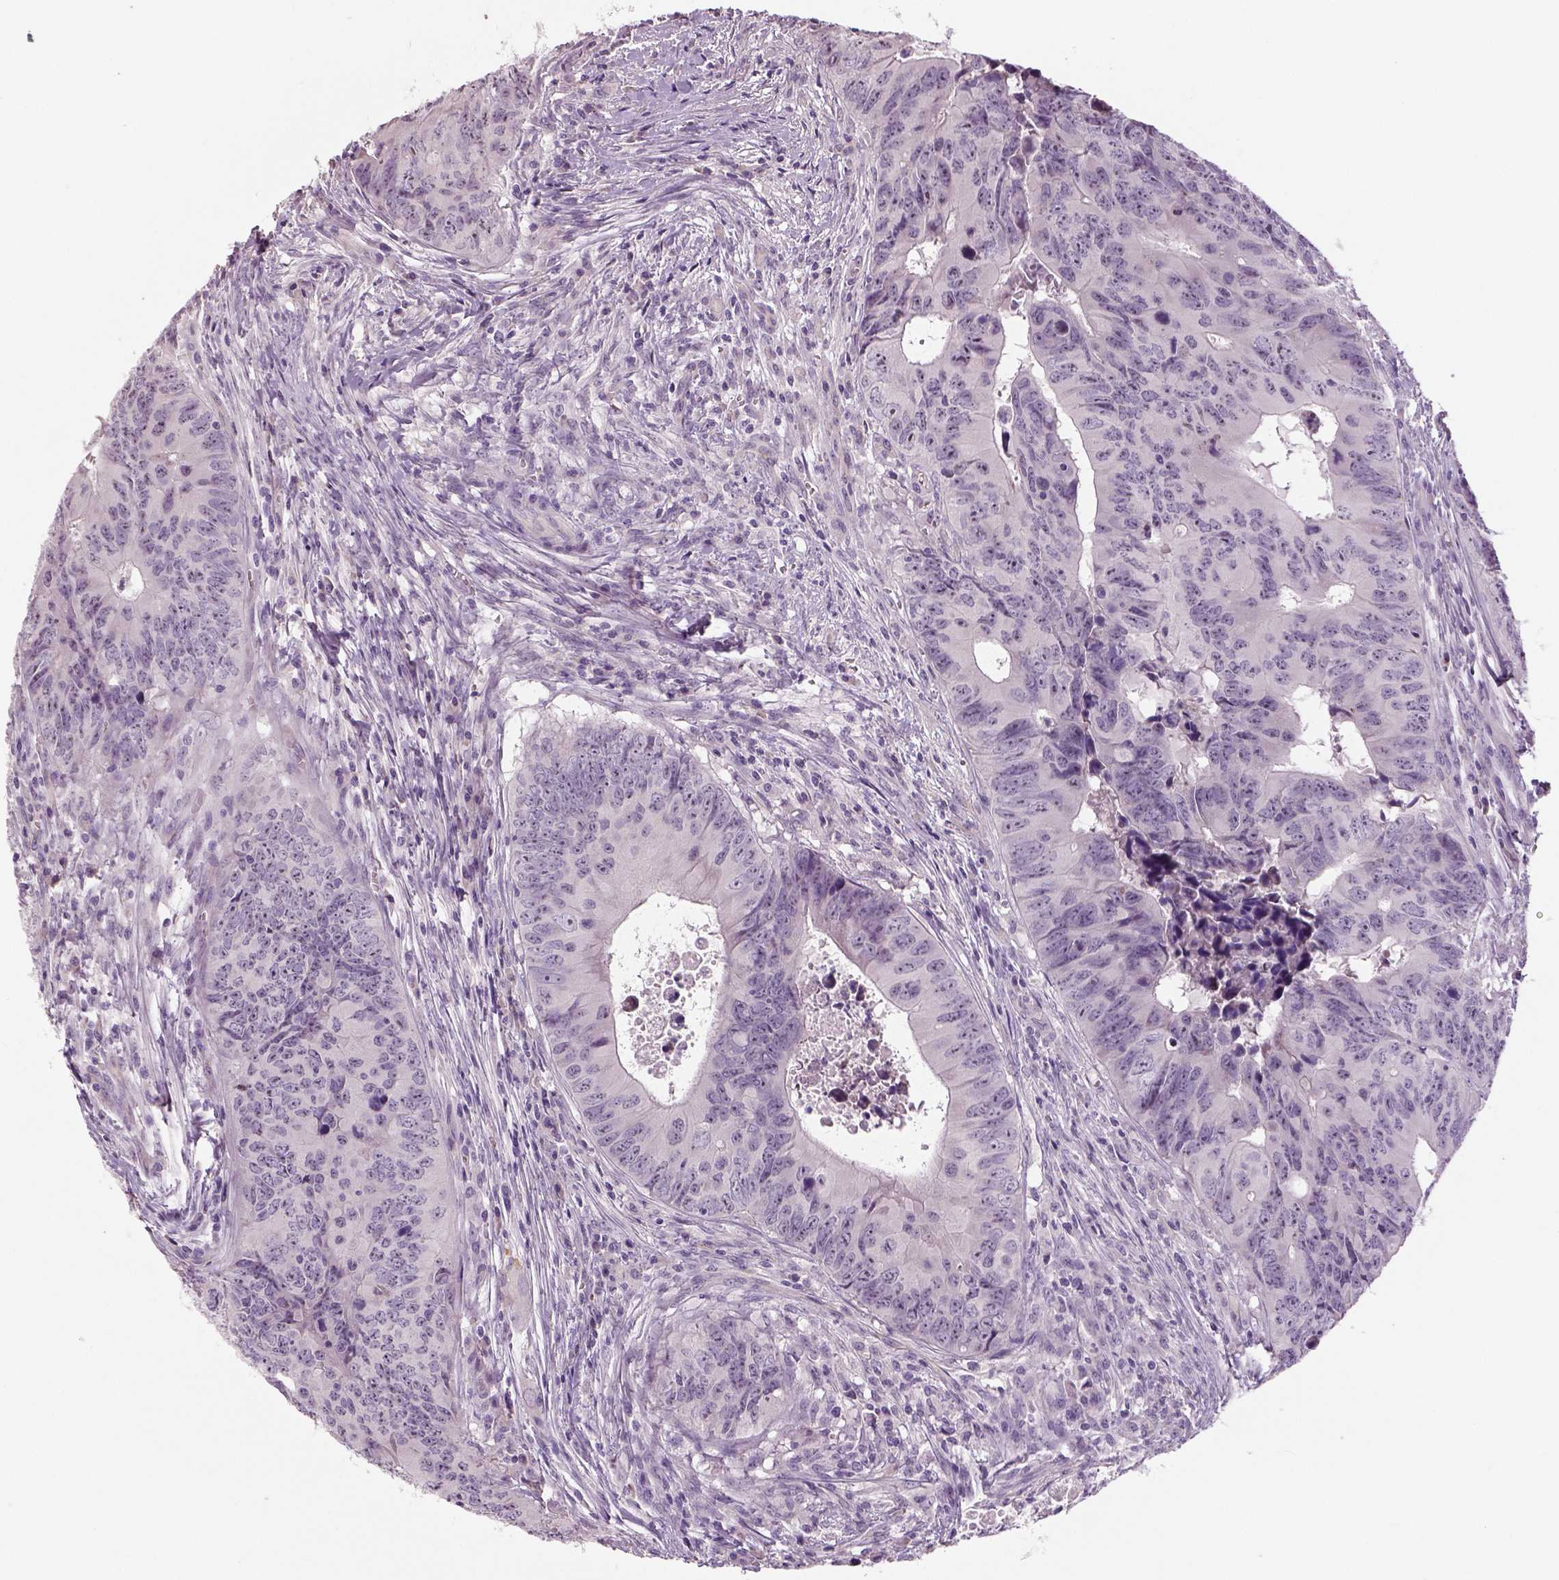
{"staining": {"intensity": "negative", "quantity": "none", "location": "none"}, "tissue": "colorectal cancer", "cell_type": "Tumor cells", "image_type": "cancer", "snomed": [{"axis": "morphology", "description": "Adenocarcinoma, NOS"}, {"axis": "topography", "description": "Colon"}], "caption": "Immunohistochemistry (IHC) of human adenocarcinoma (colorectal) reveals no positivity in tumor cells.", "gene": "NECAB1", "patient": {"sex": "female", "age": 82}}